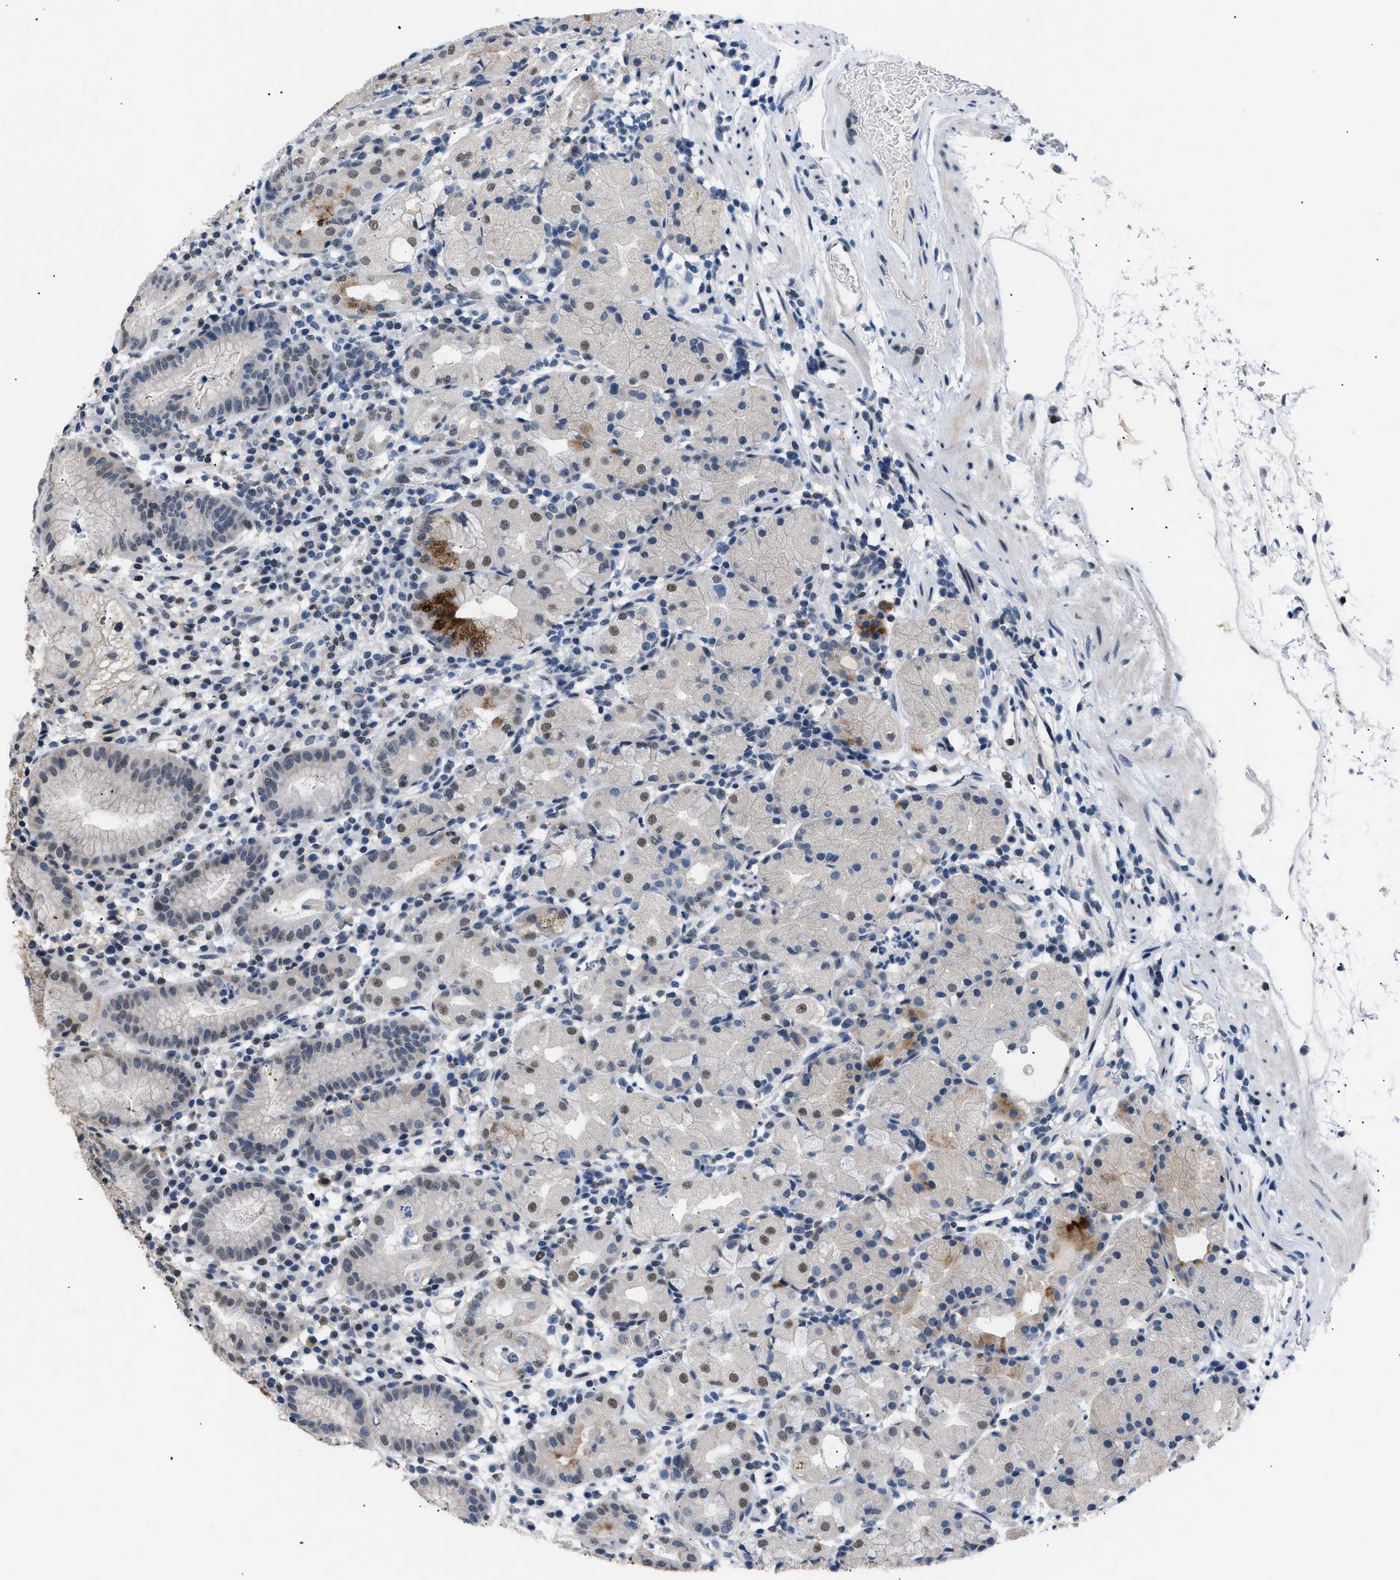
{"staining": {"intensity": "weak", "quantity": "<25%", "location": "nuclear"}, "tissue": "stomach", "cell_type": "Glandular cells", "image_type": "normal", "snomed": [{"axis": "morphology", "description": "Normal tissue, NOS"}, {"axis": "topography", "description": "Stomach"}, {"axis": "topography", "description": "Stomach, lower"}], "caption": "This is a histopathology image of immunohistochemistry staining of benign stomach, which shows no staining in glandular cells. (Immunohistochemistry, brightfield microscopy, high magnification).", "gene": "KCNC3", "patient": {"sex": "female", "age": 75}}